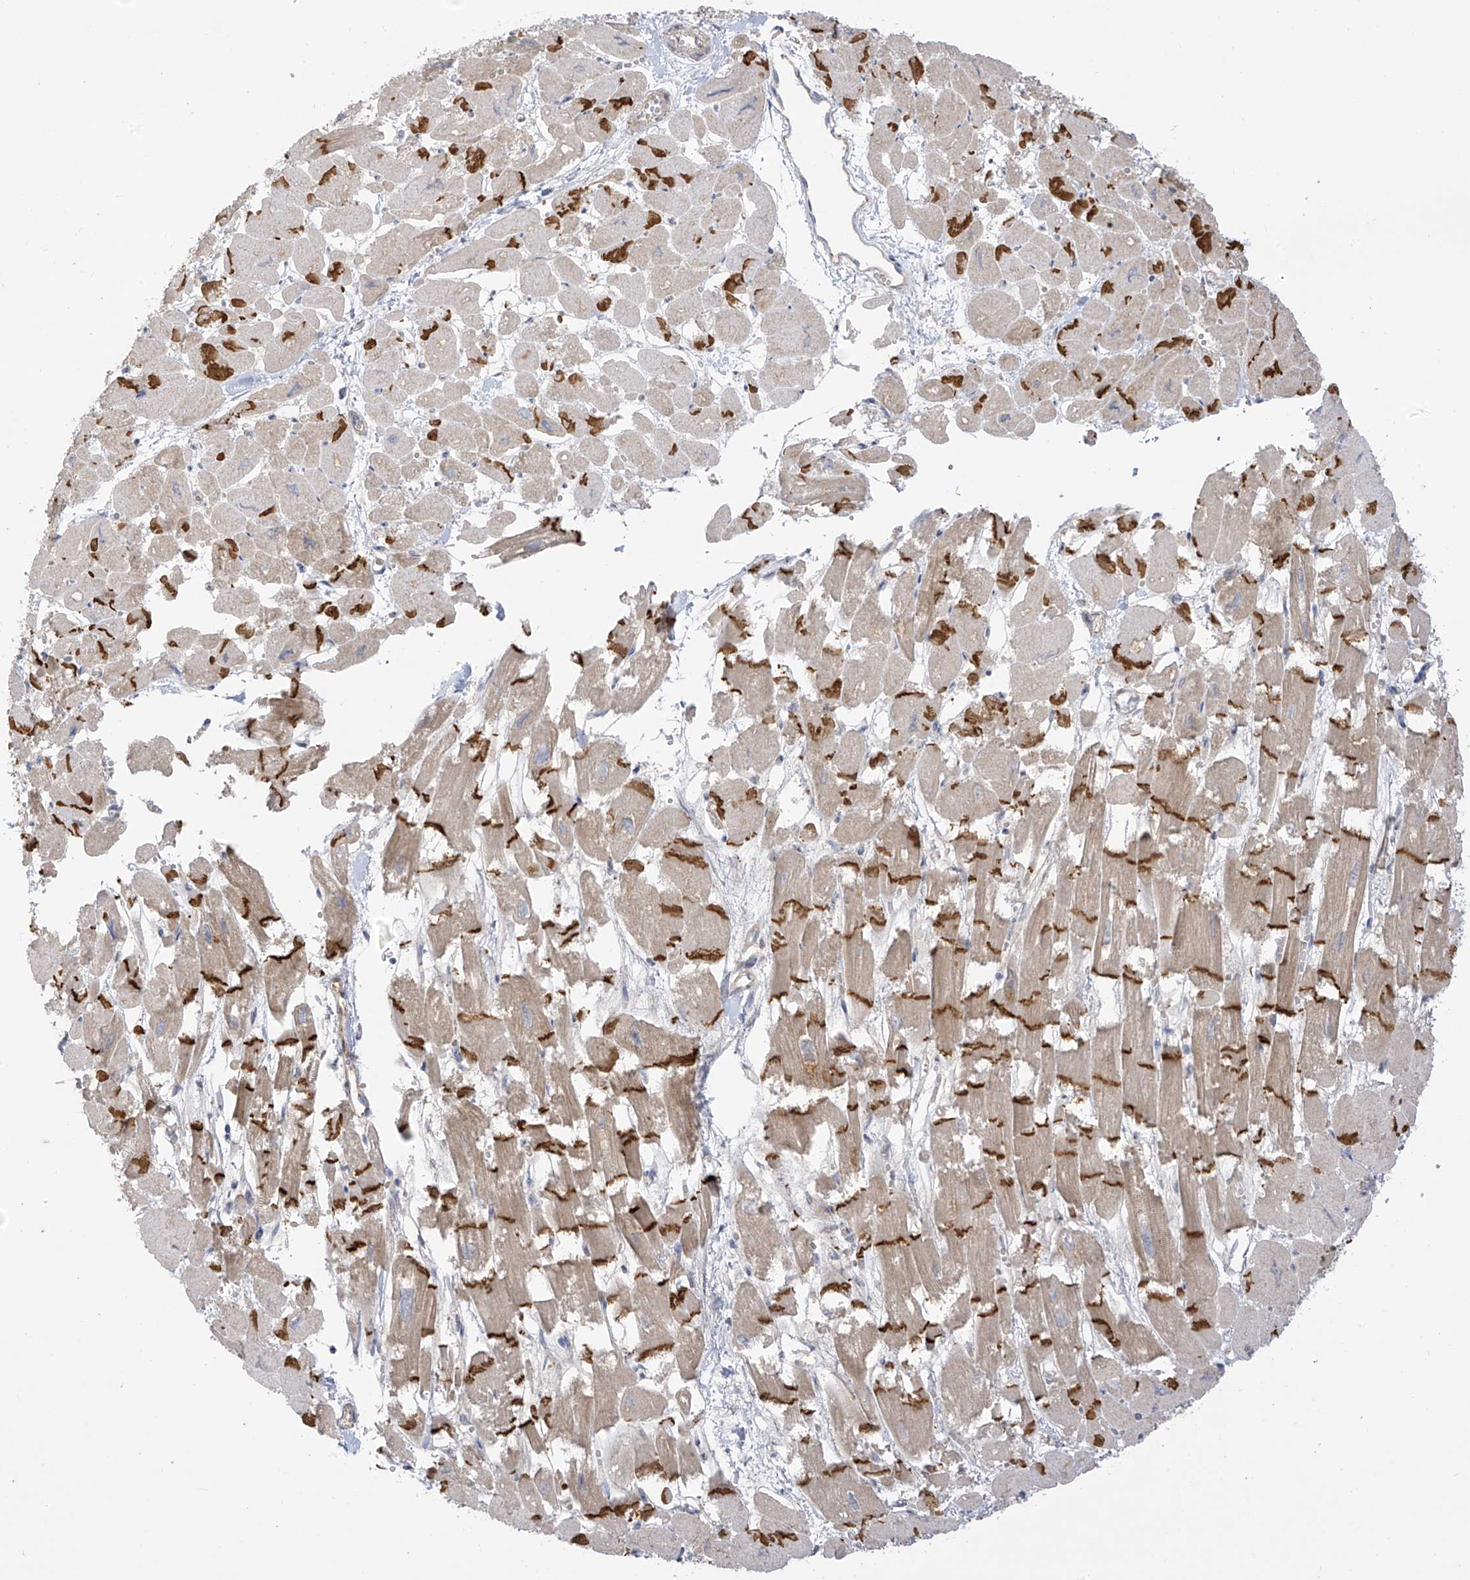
{"staining": {"intensity": "strong", "quantity": "25%-75%", "location": "cytoplasmic/membranous"}, "tissue": "heart muscle", "cell_type": "Cardiomyocytes", "image_type": "normal", "snomed": [{"axis": "morphology", "description": "Normal tissue, NOS"}, {"axis": "topography", "description": "Heart"}], "caption": "Unremarkable heart muscle displays strong cytoplasmic/membranous positivity in approximately 25%-75% of cardiomyocytes, visualized by immunohistochemistry.", "gene": "EIPR1", "patient": {"sex": "male", "age": 54}}